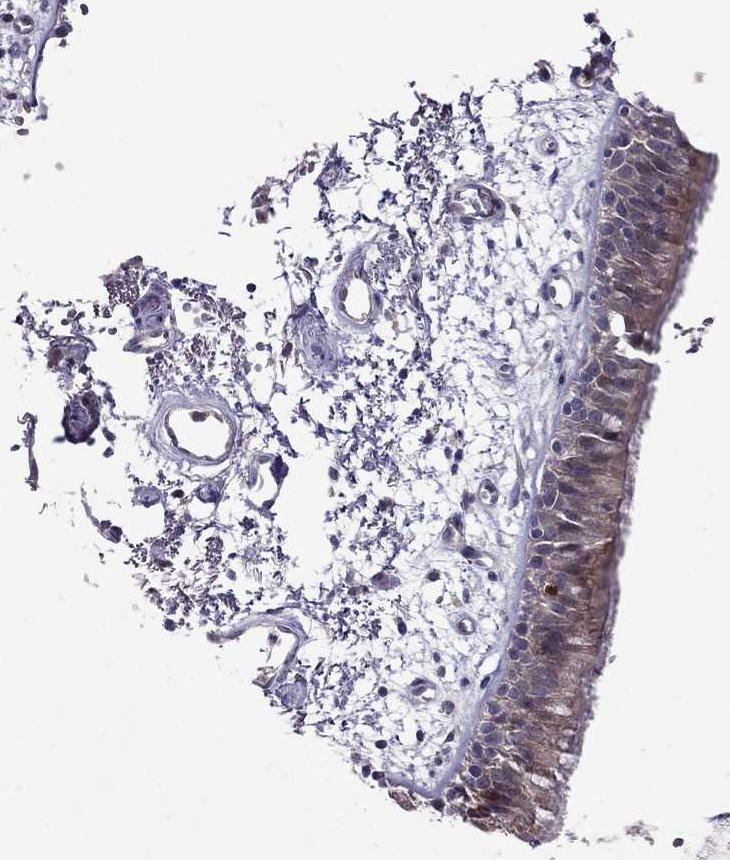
{"staining": {"intensity": "strong", "quantity": "<25%", "location": "nuclear"}, "tissue": "bronchus", "cell_type": "Respiratory epithelial cells", "image_type": "normal", "snomed": [{"axis": "morphology", "description": "Normal tissue, NOS"}, {"axis": "morphology", "description": "Squamous cell carcinoma, NOS"}, {"axis": "topography", "description": "Cartilage tissue"}, {"axis": "topography", "description": "Bronchus"}, {"axis": "topography", "description": "Lung"}], "caption": "DAB immunohistochemical staining of unremarkable bronchus demonstrates strong nuclear protein positivity in about <25% of respiratory epithelial cells.", "gene": "CDK5", "patient": {"sex": "male", "age": 66}}